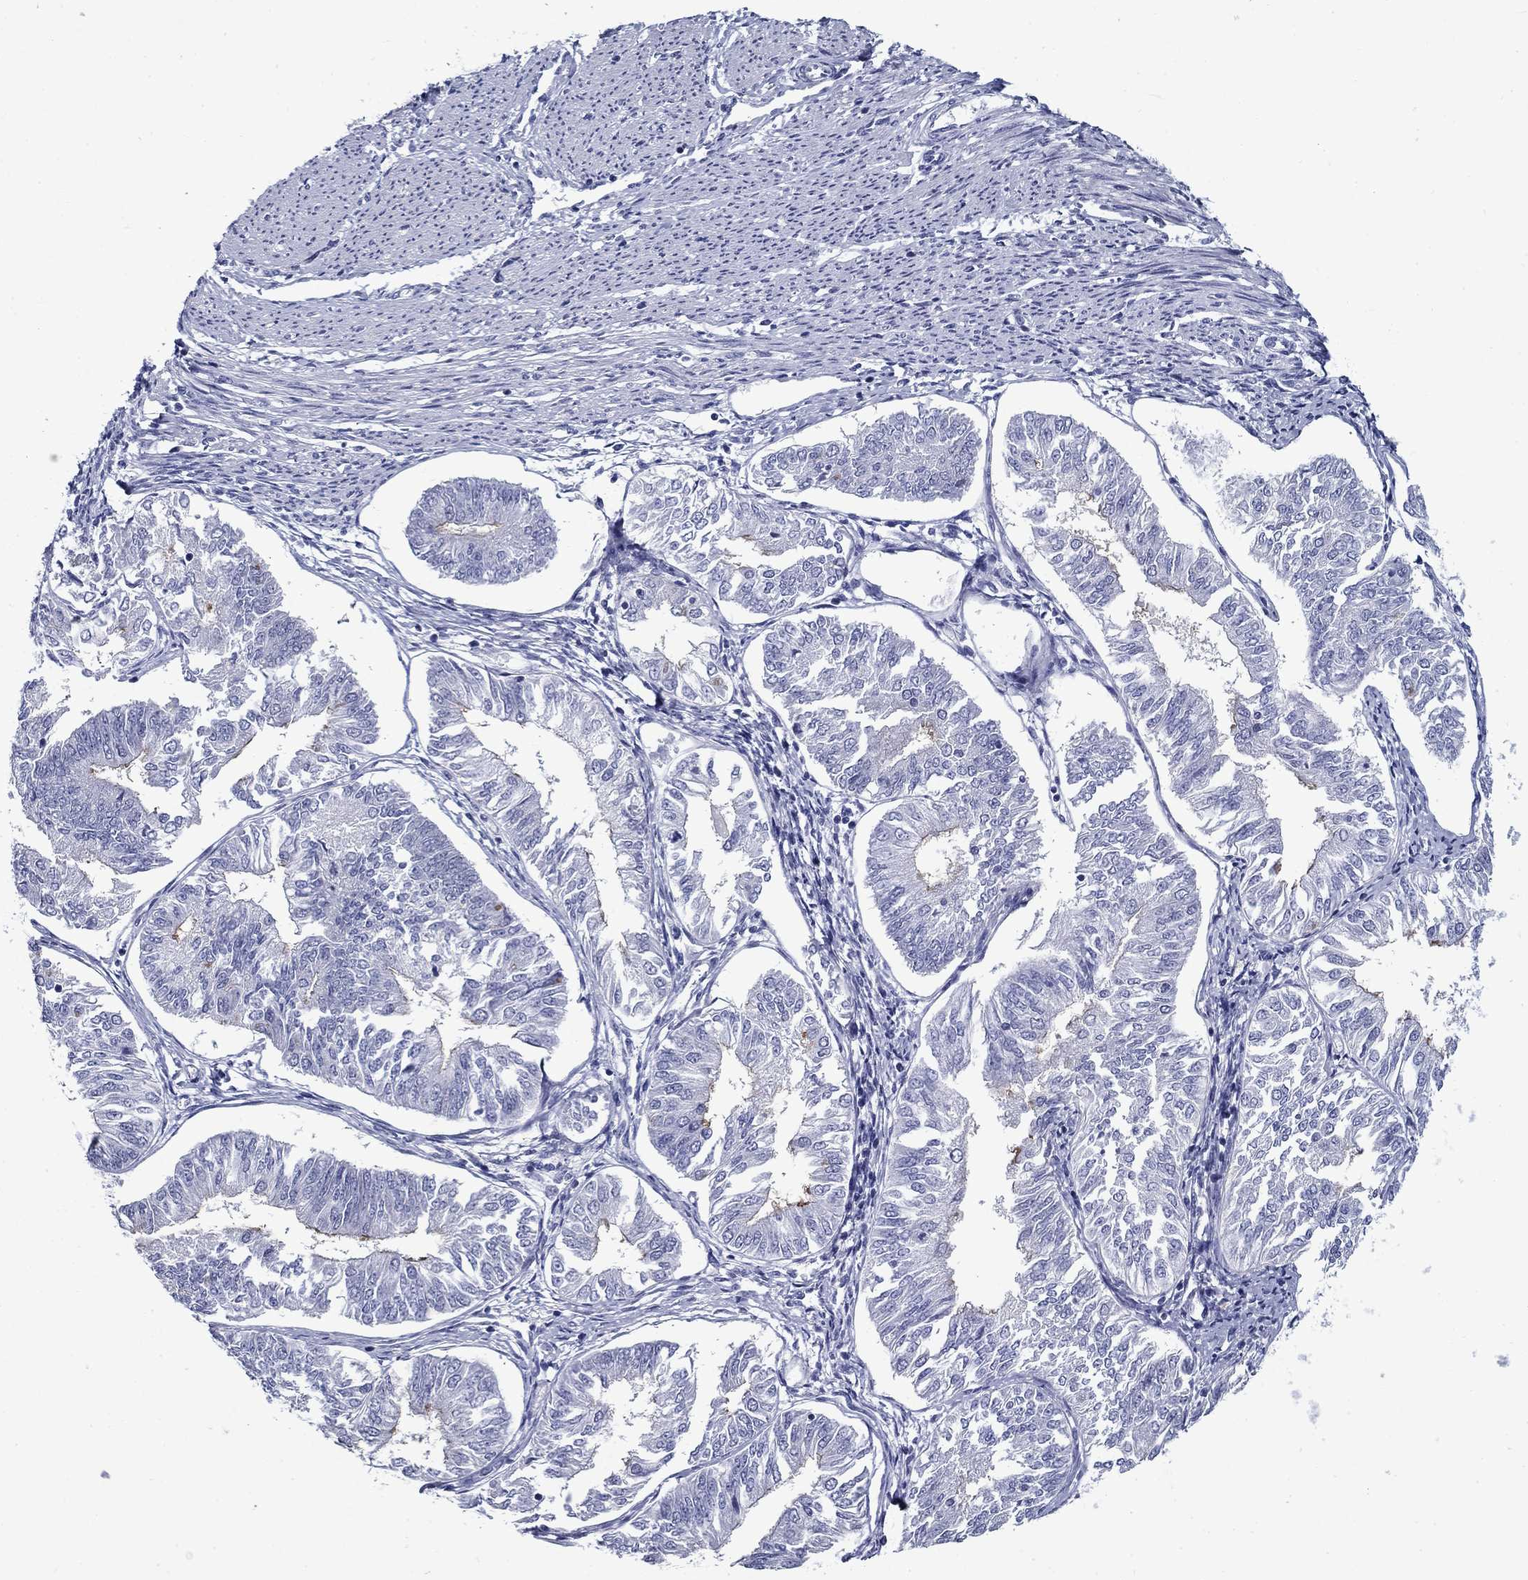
{"staining": {"intensity": "moderate", "quantity": "<25%", "location": "cytoplasmic/membranous"}, "tissue": "endometrial cancer", "cell_type": "Tumor cells", "image_type": "cancer", "snomed": [{"axis": "morphology", "description": "Adenocarcinoma, NOS"}, {"axis": "topography", "description": "Endometrium"}], "caption": "This is a histology image of IHC staining of adenocarcinoma (endometrial), which shows moderate expression in the cytoplasmic/membranous of tumor cells.", "gene": "C4orf19", "patient": {"sex": "female", "age": 58}}